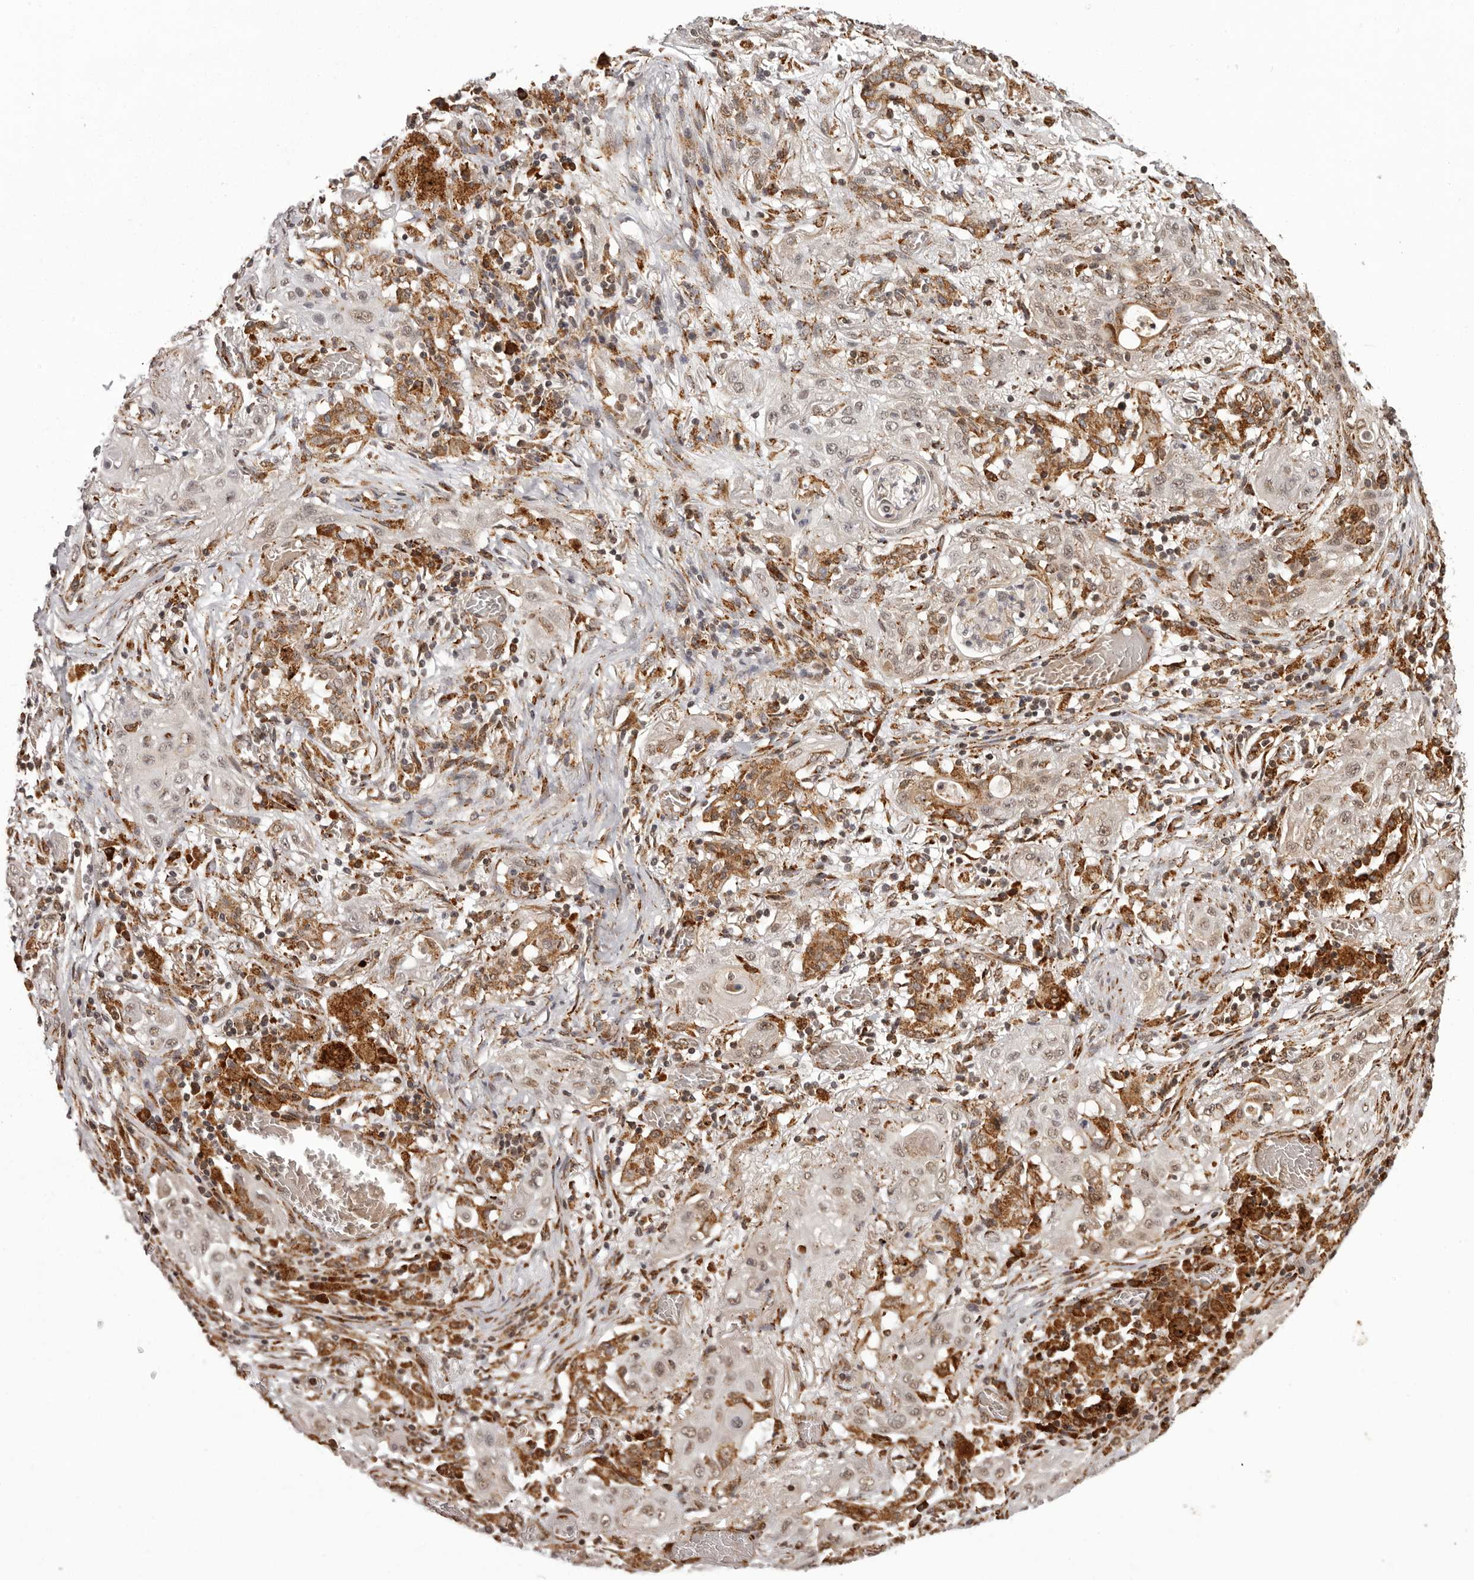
{"staining": {"intensity": "weak", "quantity": "25%-75%", "location": "nuclear"}, "tissue": "lung cancer", "cell_type": "Tumor cells", "image_type": "cancer", "snomed": [{"axis": "morphology", "description": "Squamous cell carcinoma, NOS"}, {"axis": "topography", "description": "Lung"}], "caption": "A micrograph of lung cancer (squamous cell carcinoma) stained for a protein reveals weak nuclear brown staining in tumor cells.", "gene": "IL32", "patient": {"sex": "female", "age": 47}}